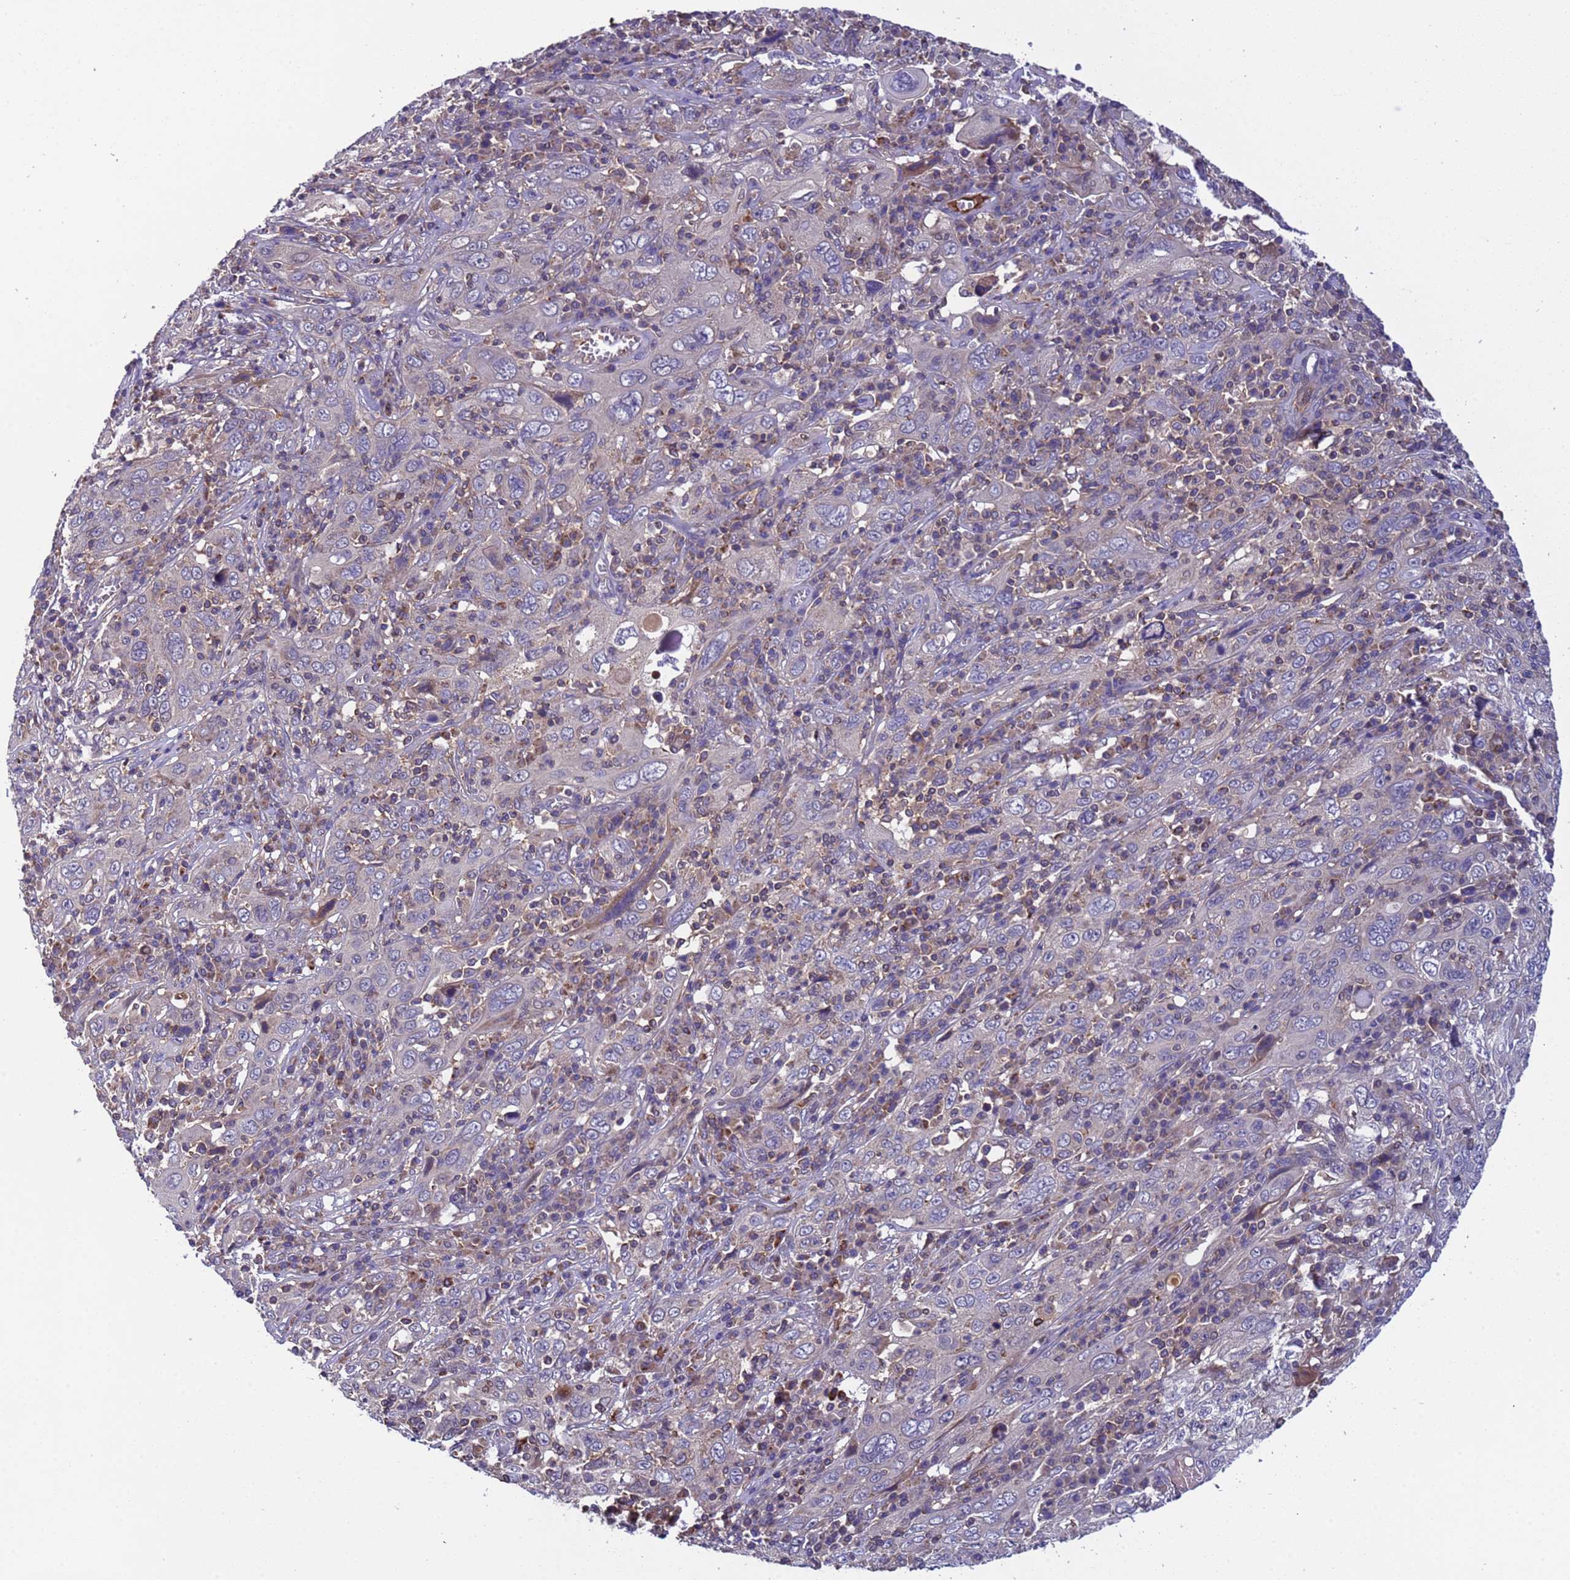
{"staining": {"intensity": "negative", "quantity": "none", "location": "none"}, "tissue": "cervical cancer", "cell_type": "Tumor cells", "image_type": "cancer", "snomed": [{"axis": "morphology", "description": "Squamous cell carcinoma, NOS"}, {"axis": "topography", "description": "Cervix"}], "caption": "This micrograph is of cervical cancer stained with immunohistochemistry (IHC) to label a protein in brown with the nuclei are counter-stained blue. There is no expression in tumor cells.", "gene": "PARP16", "patient": {"sex": "female", "age": 46}}